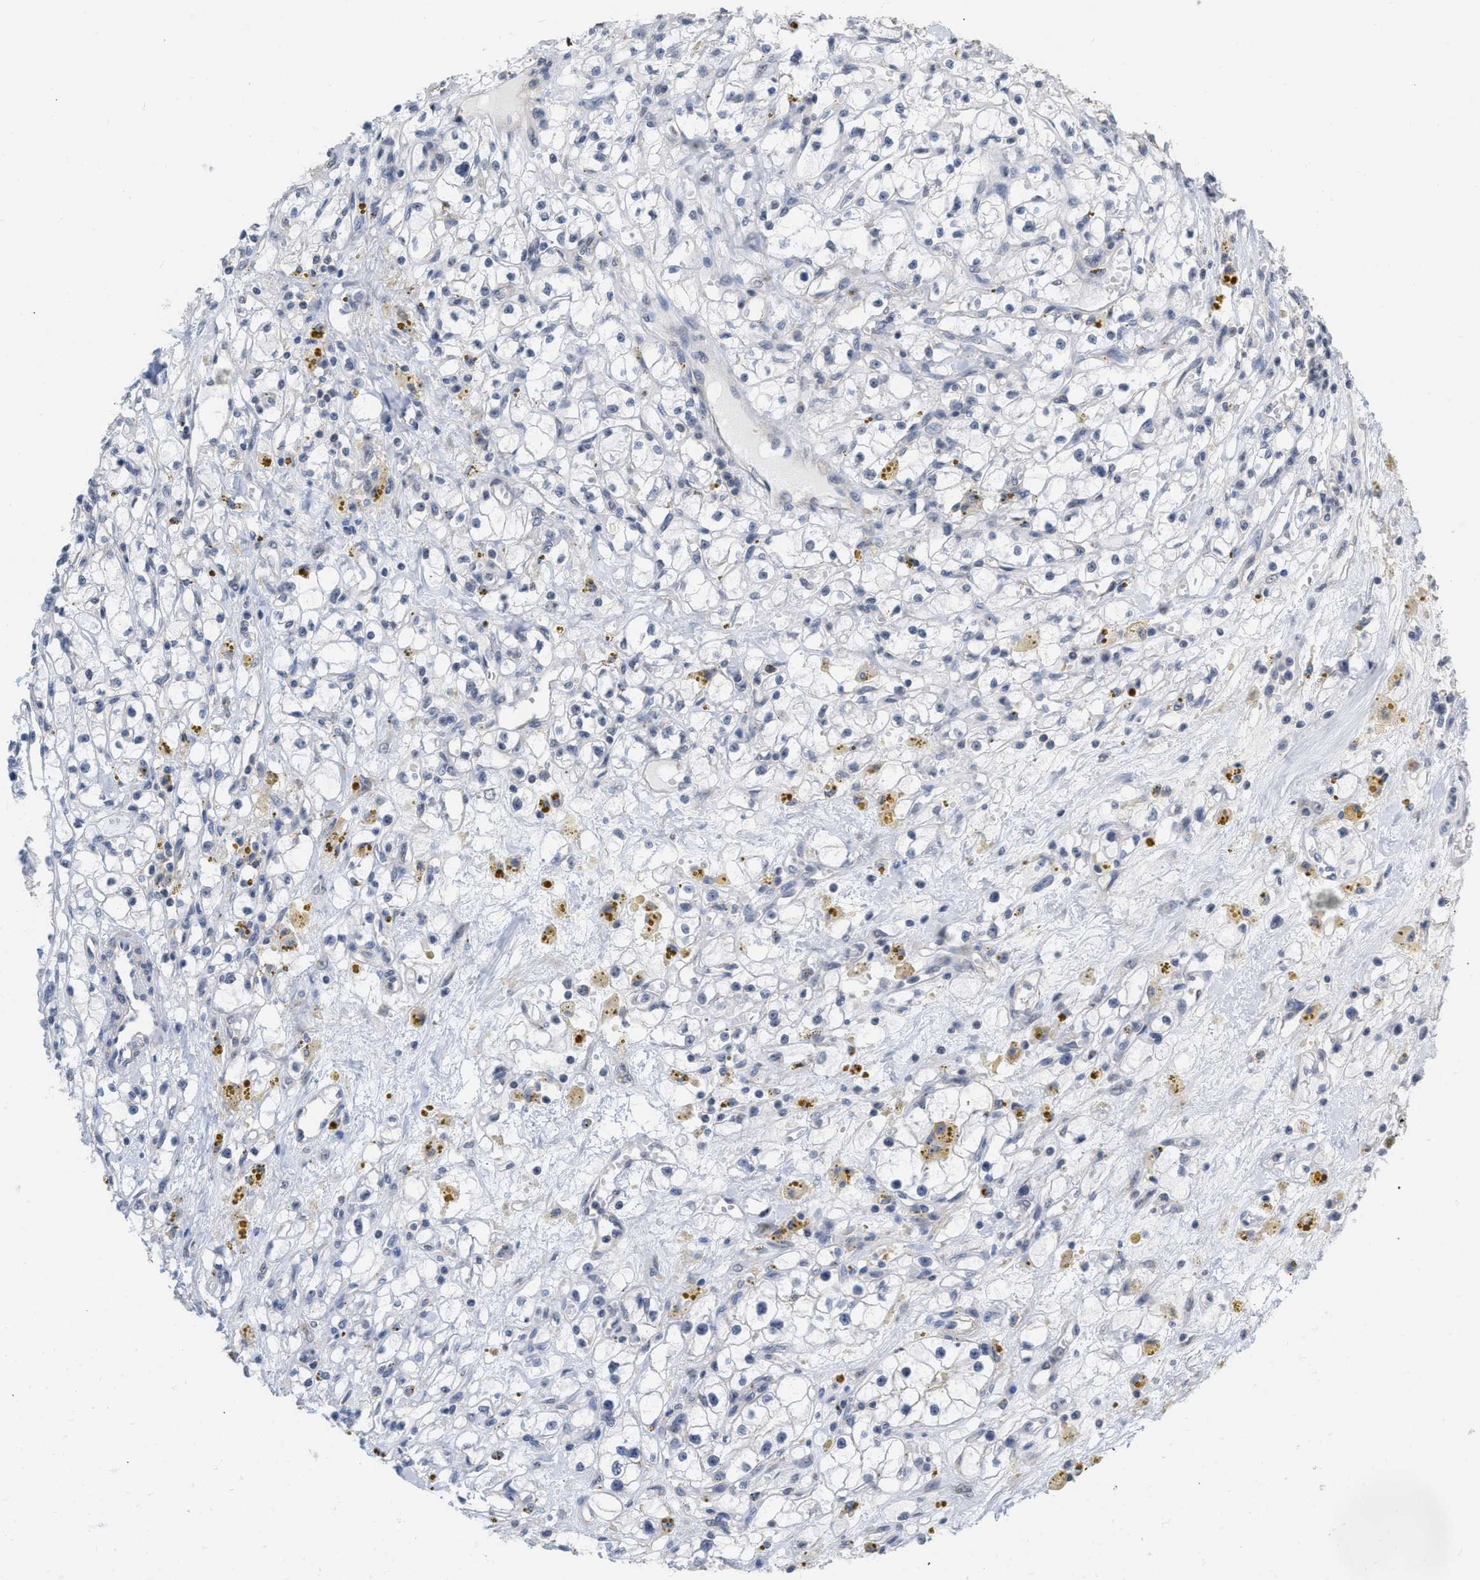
{"staining": {"intensity": "negative", "quantity": "none", "location": "none"}, "tissue": "renal cancer", "cell_type": "Tumor cells", "image_type": "cancer", "snomed": [{"axis": "morphology", "description": "Adenocarcinoma, NOS"}, {"axis": "topography", "description": "Kidney"}], "caption": "Tumor cells are negative for protein expression in human renal adenocarcinoma.", "gene": "BAIAP2L1", "patient": {"sex": "male", "age": 56}}